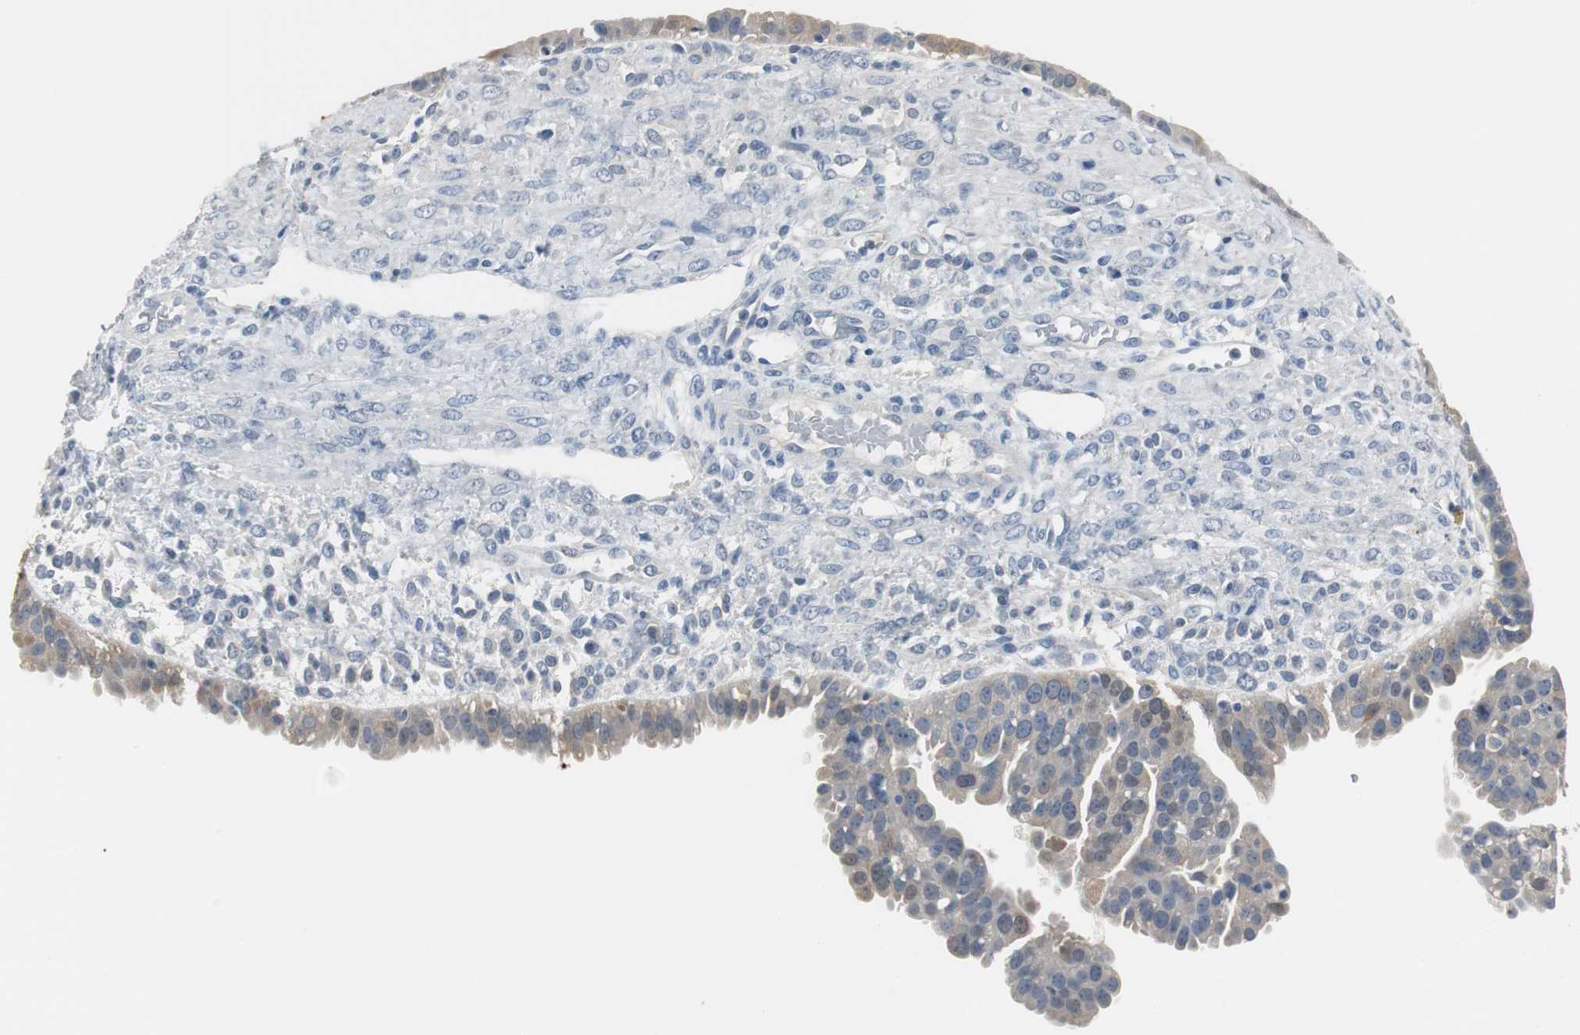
{"staining": {"intensity": "negative", "quantity": "none", "location": "none"}, "tissue": "ovarian cancer", "cell_type": "Tumor cells", "image_type": "cancer", "snomed": [{"axis": "morphology", "description": "Carcinoma, NOS"}, {"axis": "topography", "description": "Soft tissue"}, {"axis": "topography", "description": "Ovary"}], "caption": "IHC of ovarian cancer (carcinoma) demonstrates no staining in tumor cells. (Immunohistochemistry, brightfield microscopy, high magnification).", "gene": "MSTO1", "patient": {"sex": "female", "age": 54}}